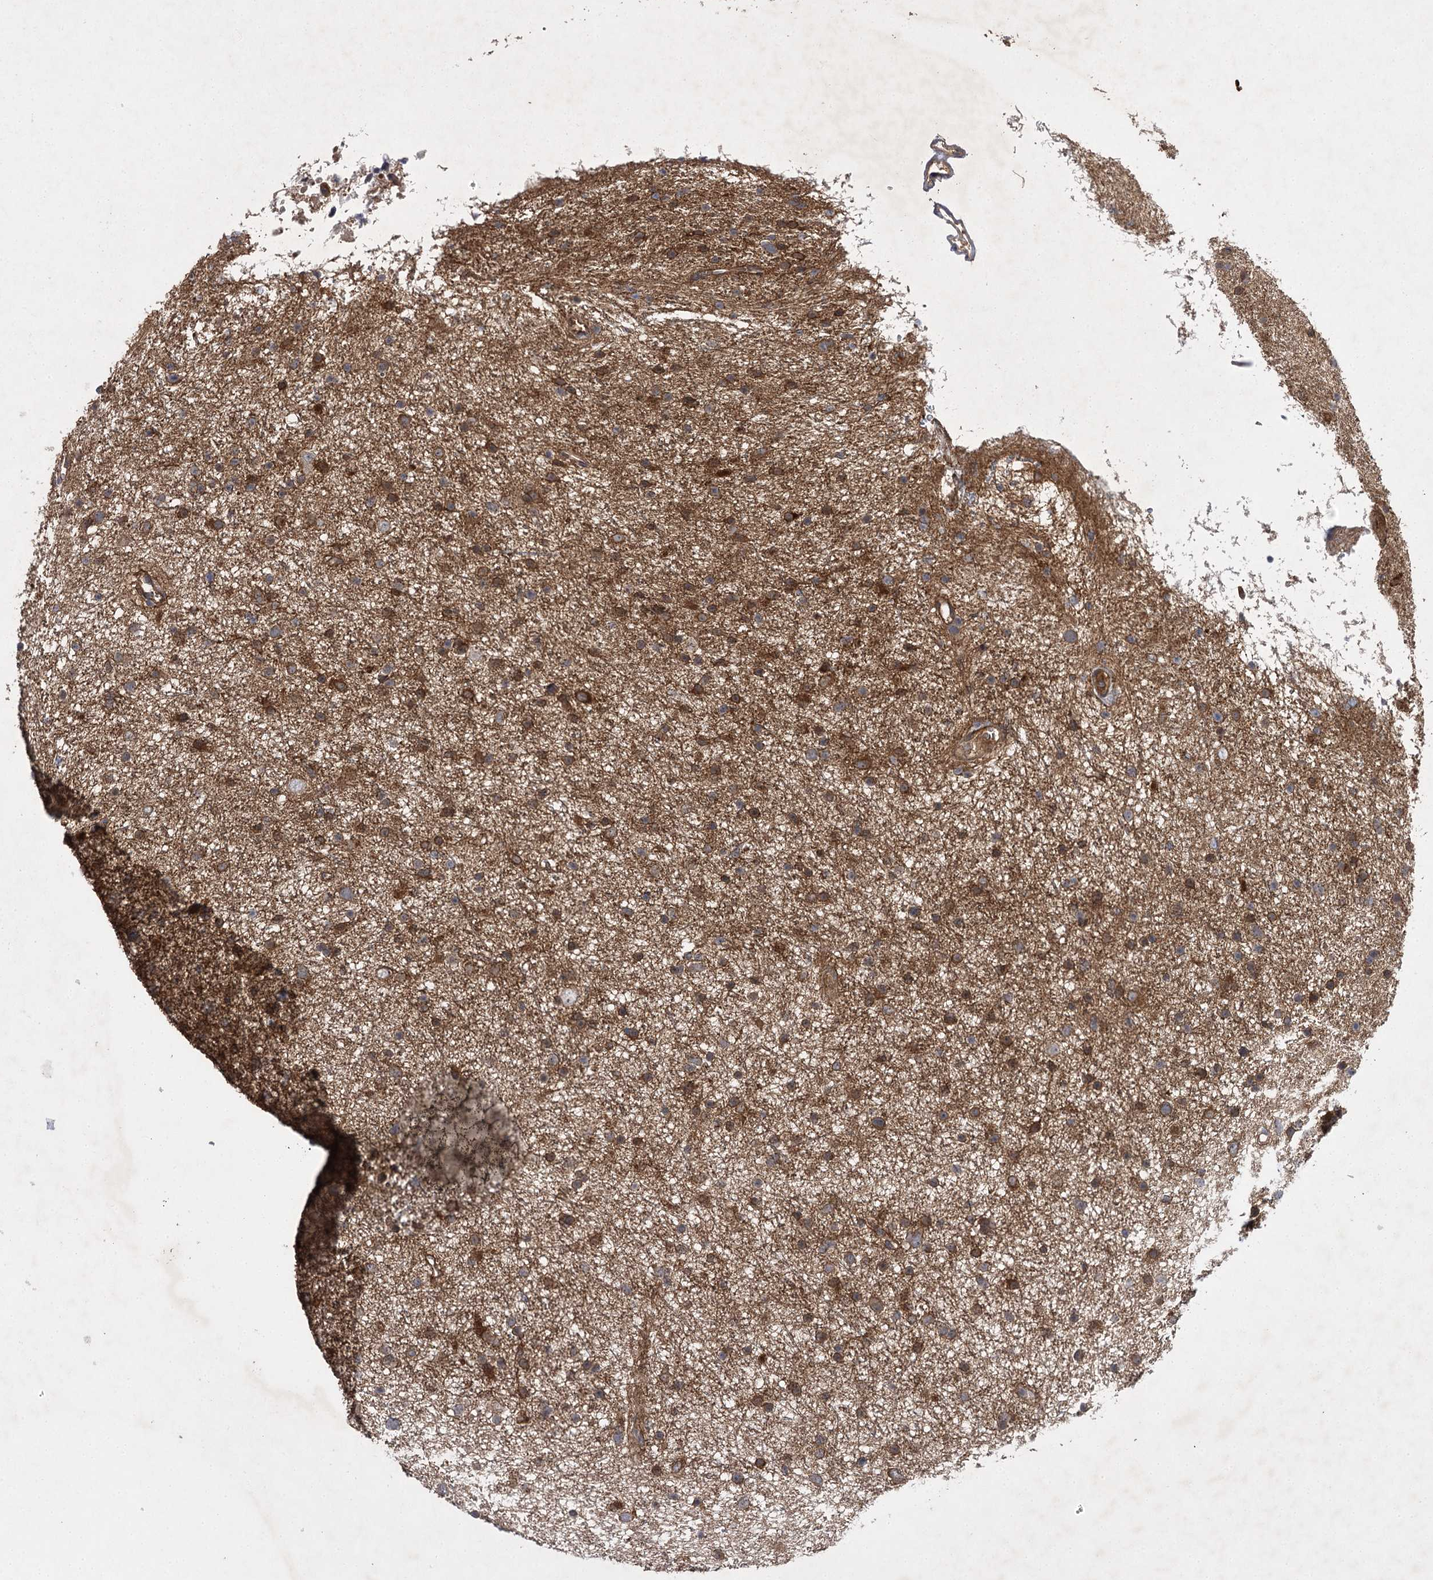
{"staining": {"intensity": "moderate", "quantity": ">75%", "location": "cytoplasmic/membranous"}, "tissue": "glioma", "cell_type": "Tumor cells", "image_type": "cancer", "snomed": [{"axis": "morphology", "description": "Glioma, malignant, Low grade"}, {"axis": "topography", "description": "Cerebral cortex"}], "caption": "Immunohistochemistry (IHC) photomicrograph of neoplastic tissue: glioma stained using immunohistochemistry (IHC) shows medium levels of moderate protein expression localized specifically in the cytoplasmic/membranous of tumor cells, appearing as a cytoplasmic/membranous brown color.", "gene": "BCR", "patient": {"sex": "female", "age": 39}}